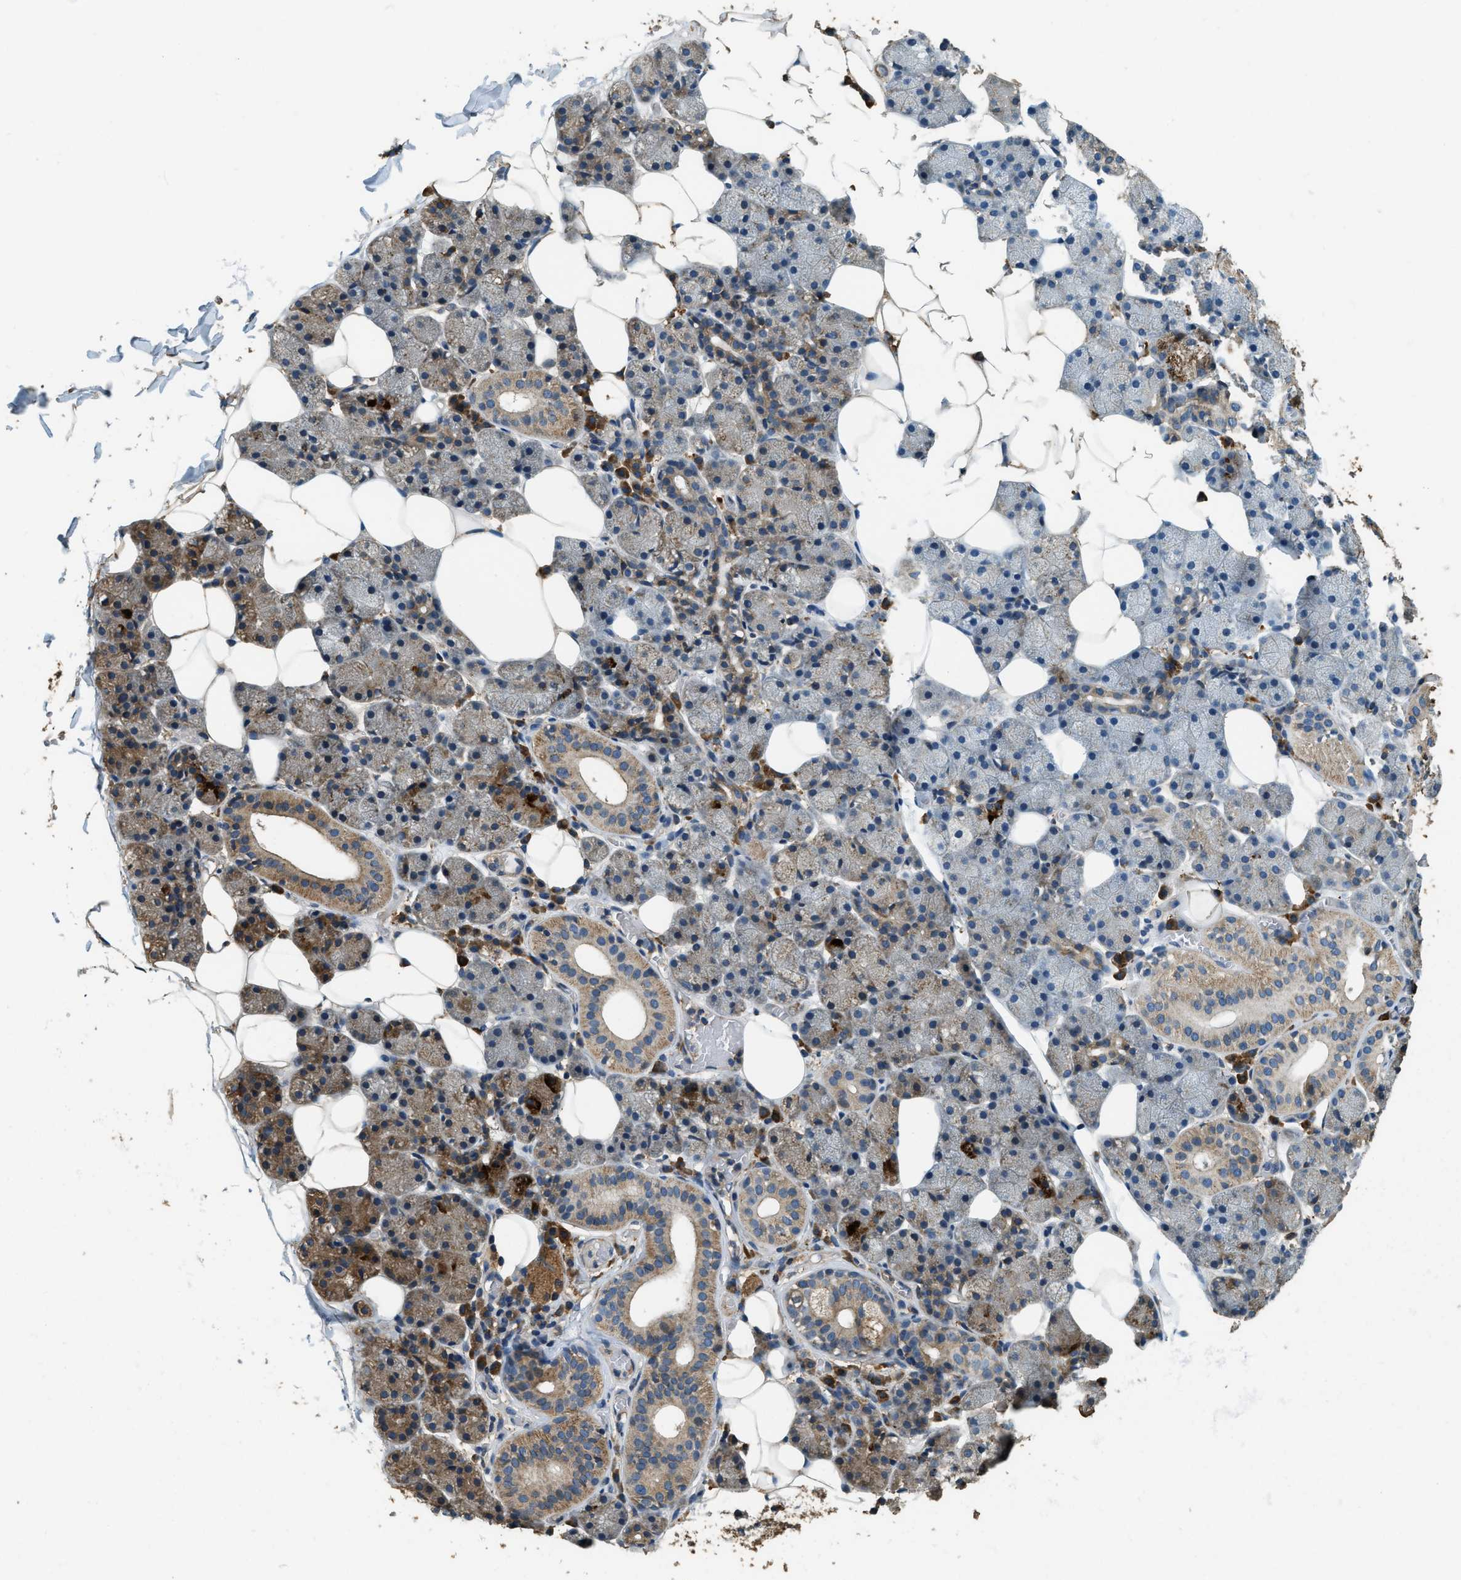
{"staining": {"intensity": "weak", "quantity": ">75%", "location": "cytoplasmic/membranous"}, "tissue": "salivary gland", "cell_type": "Glandular cells", "image_type": "normal", "snomed": [{"axis": "morphology", "description": "Normal tissue, NOS"}, {"axis": "topography", "description": "Salivary gland"}], "caption": "This photomicrograph shows immunohistochemistry (IHC) staining of benign salivary gland, with low weak cytoplasmic/membranous expression in approximately >75% of glandular cells.", "gene": "ERGIC1", "patient": {"sex": "female", "age": 33}}